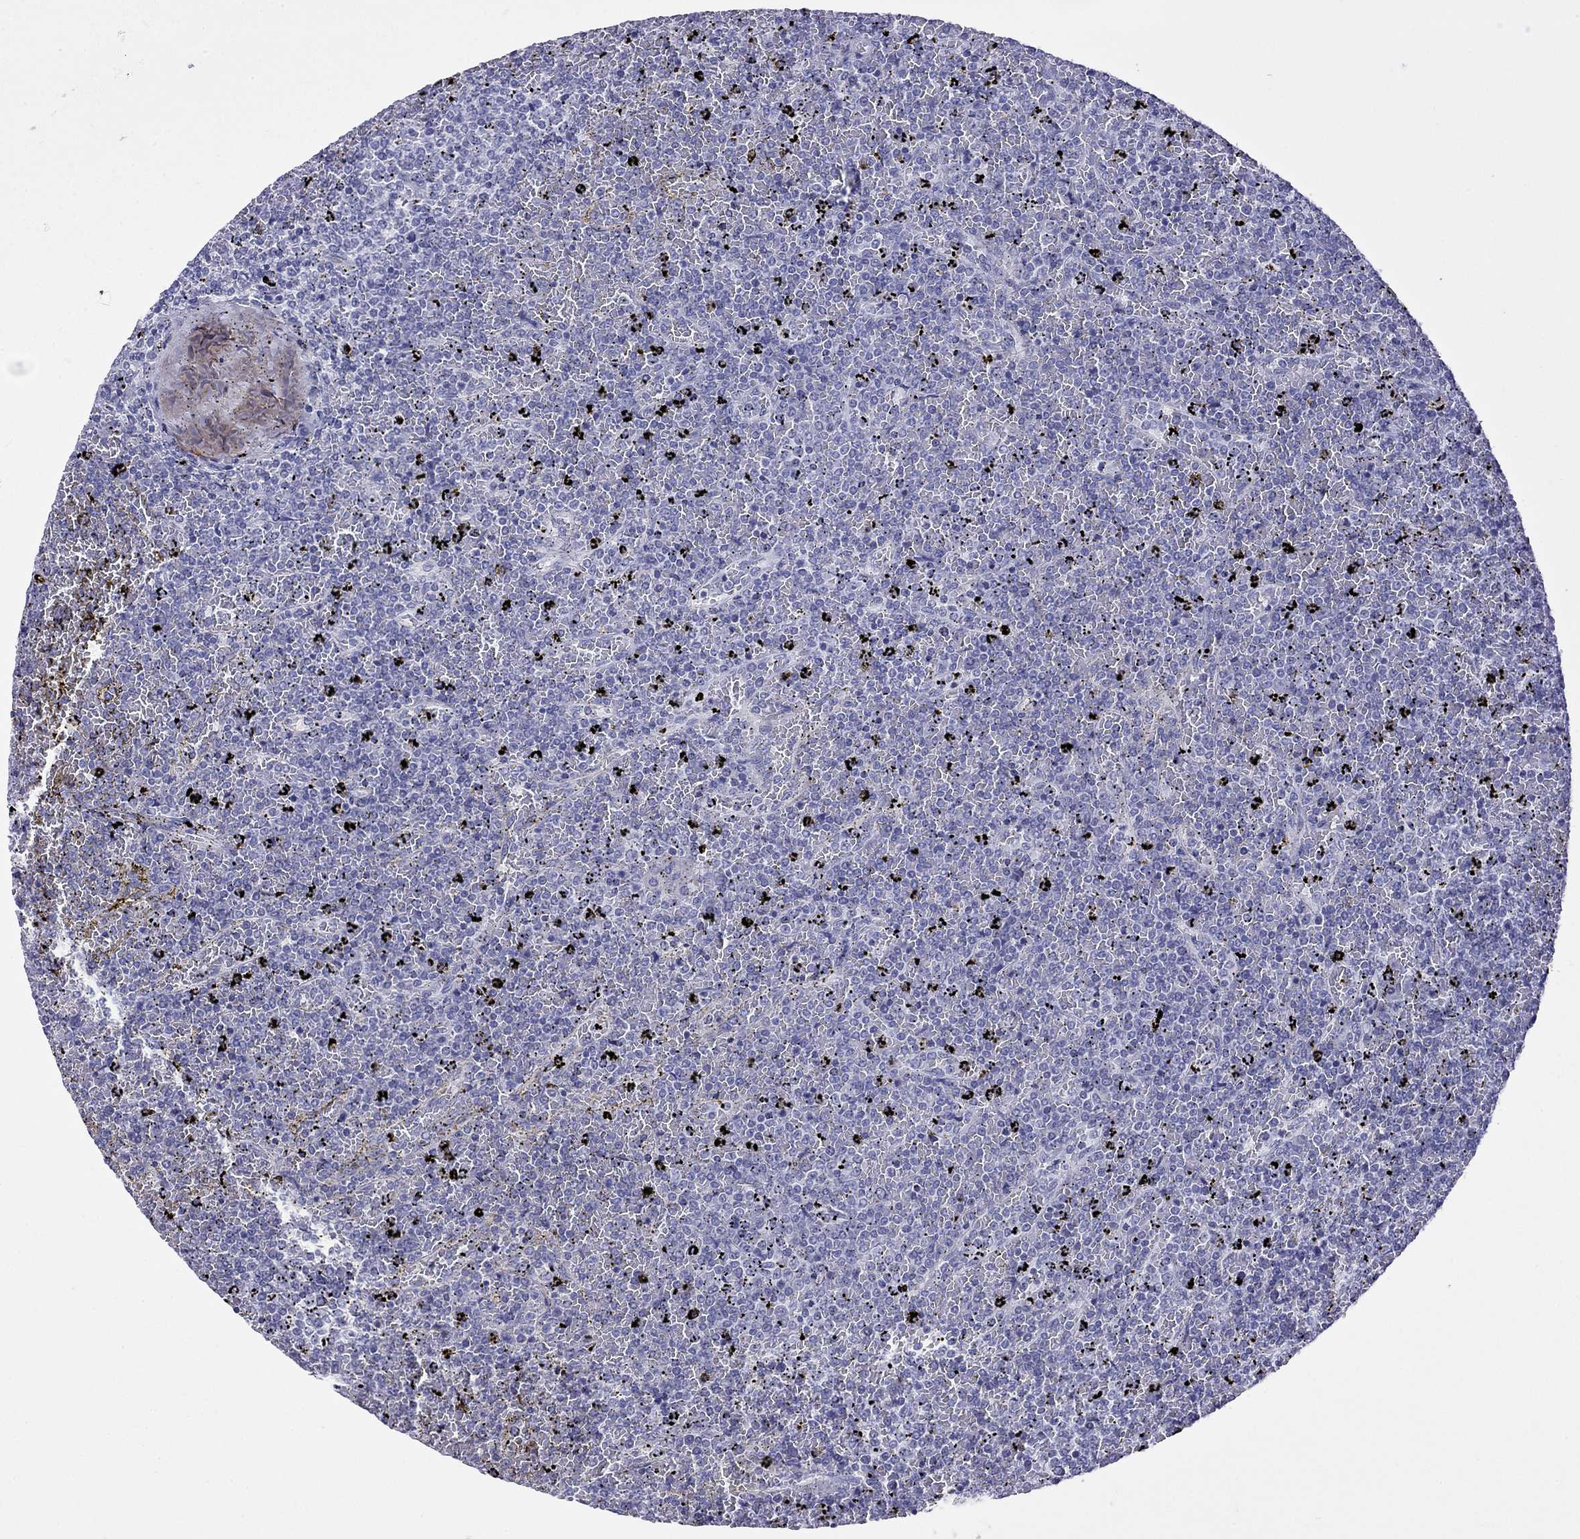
{"staining": {"intensity": "negative", "quantity": "none", "location": "none"}, "tissue": "lymphoma", "cell_type": "Tumor cells", "image_type": "cancer", "snomed": [{"axis": "morphology", "description": "Malignant lymphoma, non-Hodgkin's type, Low grade"}, {"axis": "topography", "description": "Spleen"}], "caption": "Protein analysis of malignant lymphoma, non-Hodgkin's type (low-grade) shows no significant positivity in tumor cells.", "gene": "MYMX", "patient": {"sex": "female", "age": 77}}